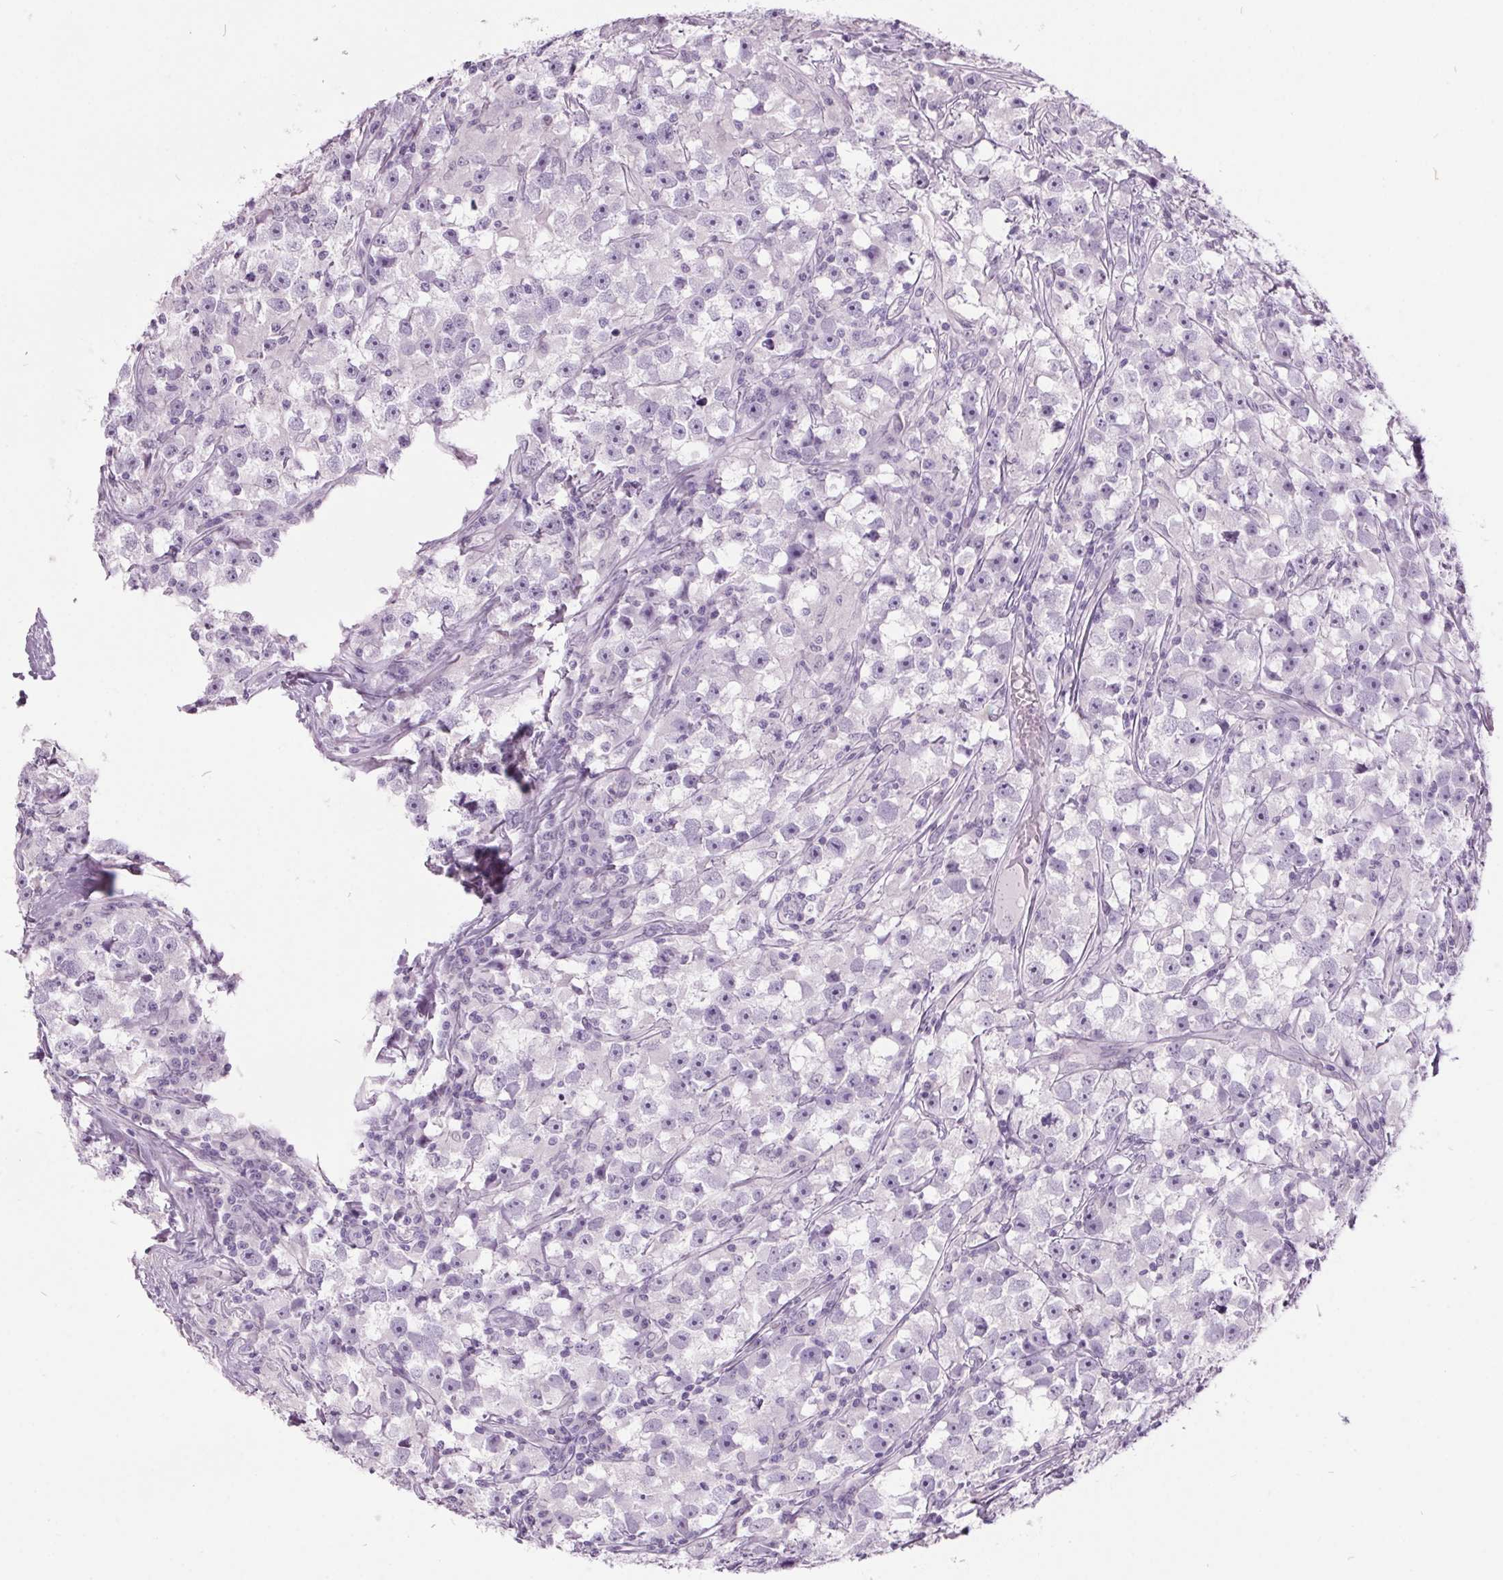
{"staining": {"intensity": "negative", "quantity": "none", "location": "none"}, "tissue": "testis cancer", "cell_type": "Tumor cells", "image_type": "cancer", "snomed": [{"axis": "morphology", "description": "Seminoma, NOS"}, {"axis": "topography", "description": "Testis"}], "caption": "This is an immunohistochemistry (IHC) histopathology image of human testis seminoma. There is no expression in tumor cells.", "gene": "ODAD2", "patient": {"sex": "male", "age": 33}}